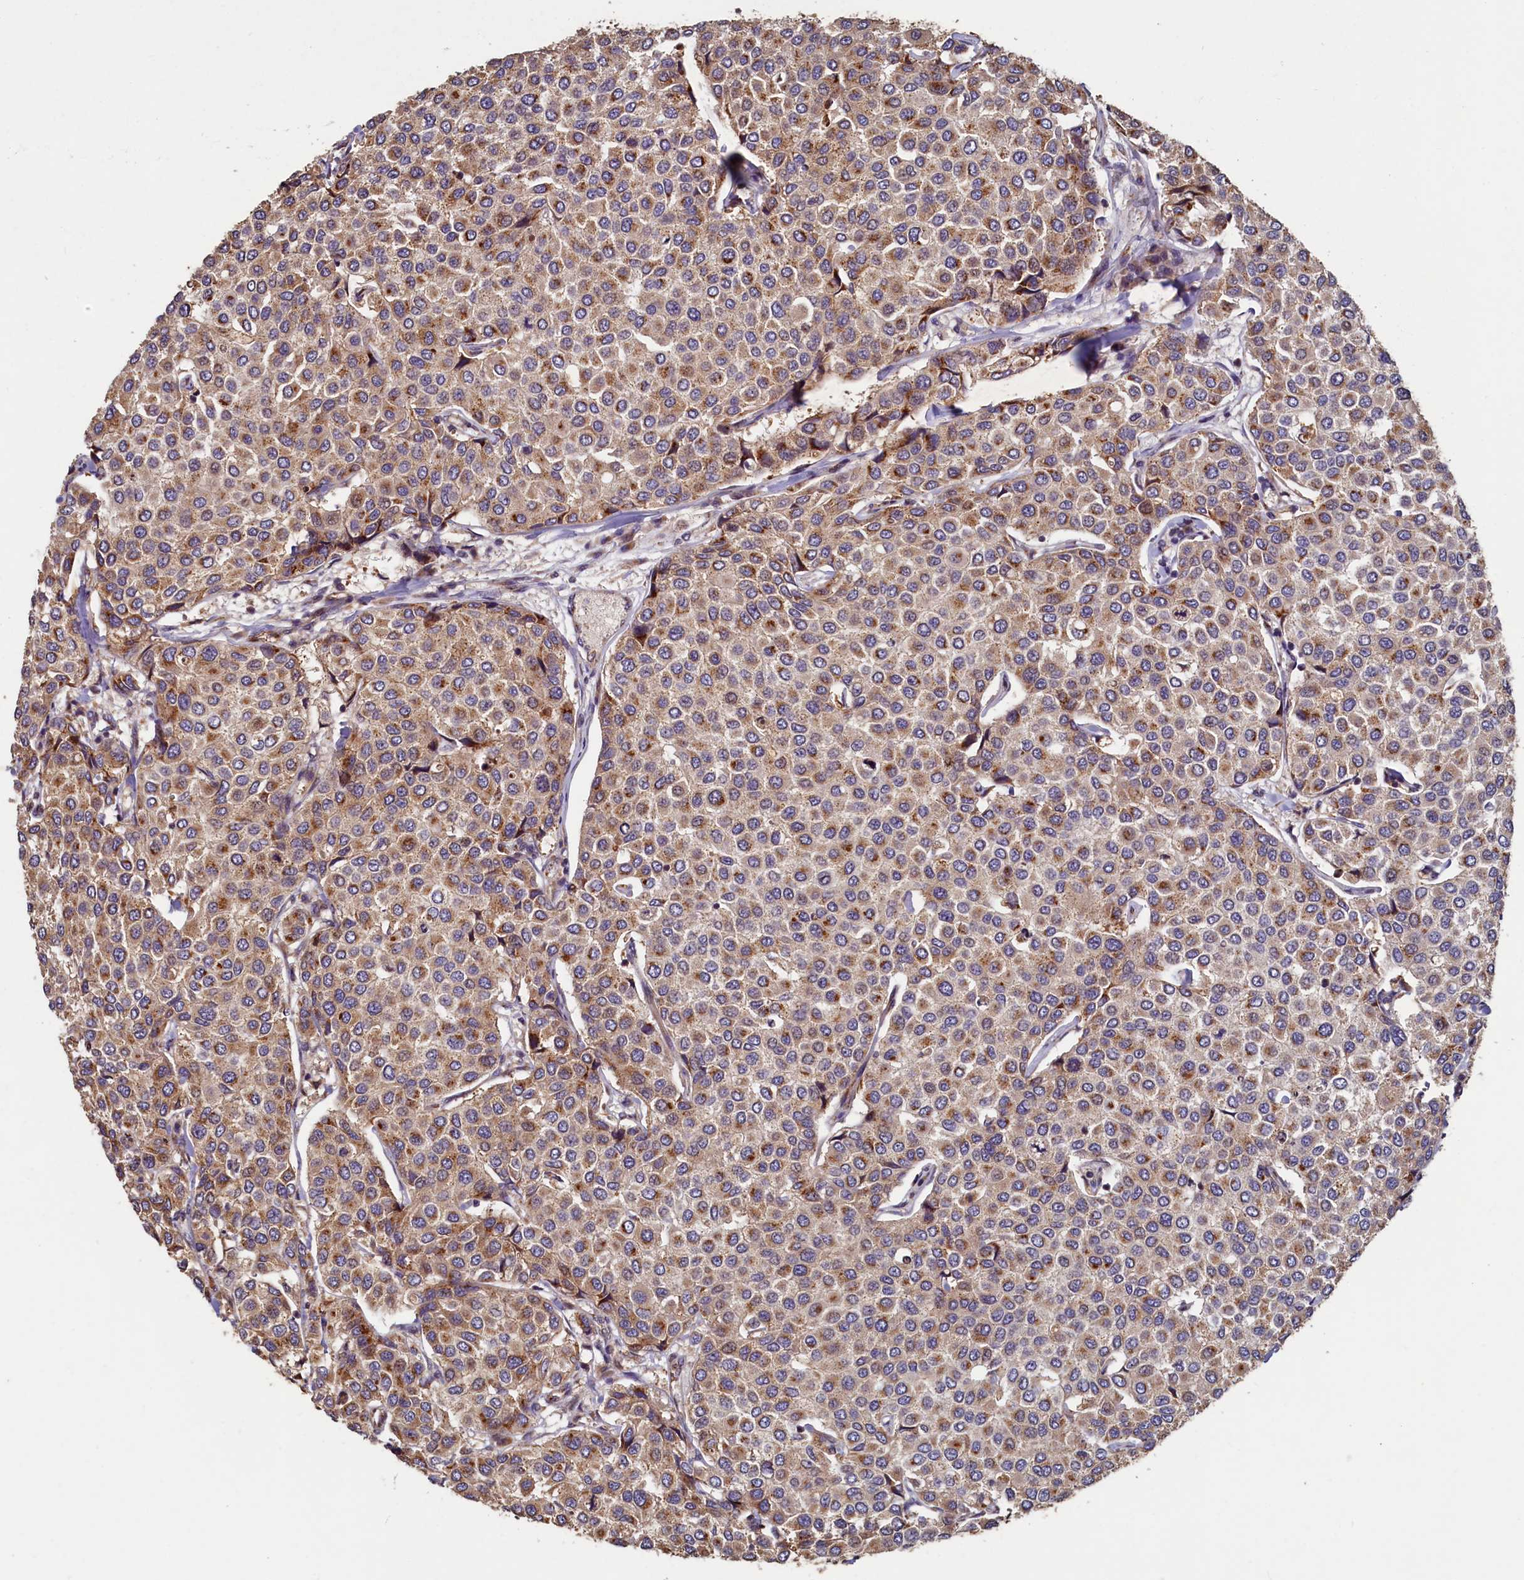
{"staining": {"intensity": "moderate", "quantity": ">75%", "location": "cytoplasmic/membranous"}, "tissue": "breast cancer", "cell_type": "Tumor cells", "image_type": "cancer", "snomed": [{"axis": "morphology", "description": "Duct carcinoma"}, {"axis": "topography", "description": "Breast"}], "caption": "Breast invasive ductal carcinoma was stained to show a protein in brown. There is medium levels of moderate cytoplasmic/membranous expression in about >75% of tumor cells. Using DAB (brown) and hematoxylin (blue) stains, captured at high magnification using brightfield microscopy.", "gene": "TMEM181", "patient": {"sex": "female", "age": 55}}